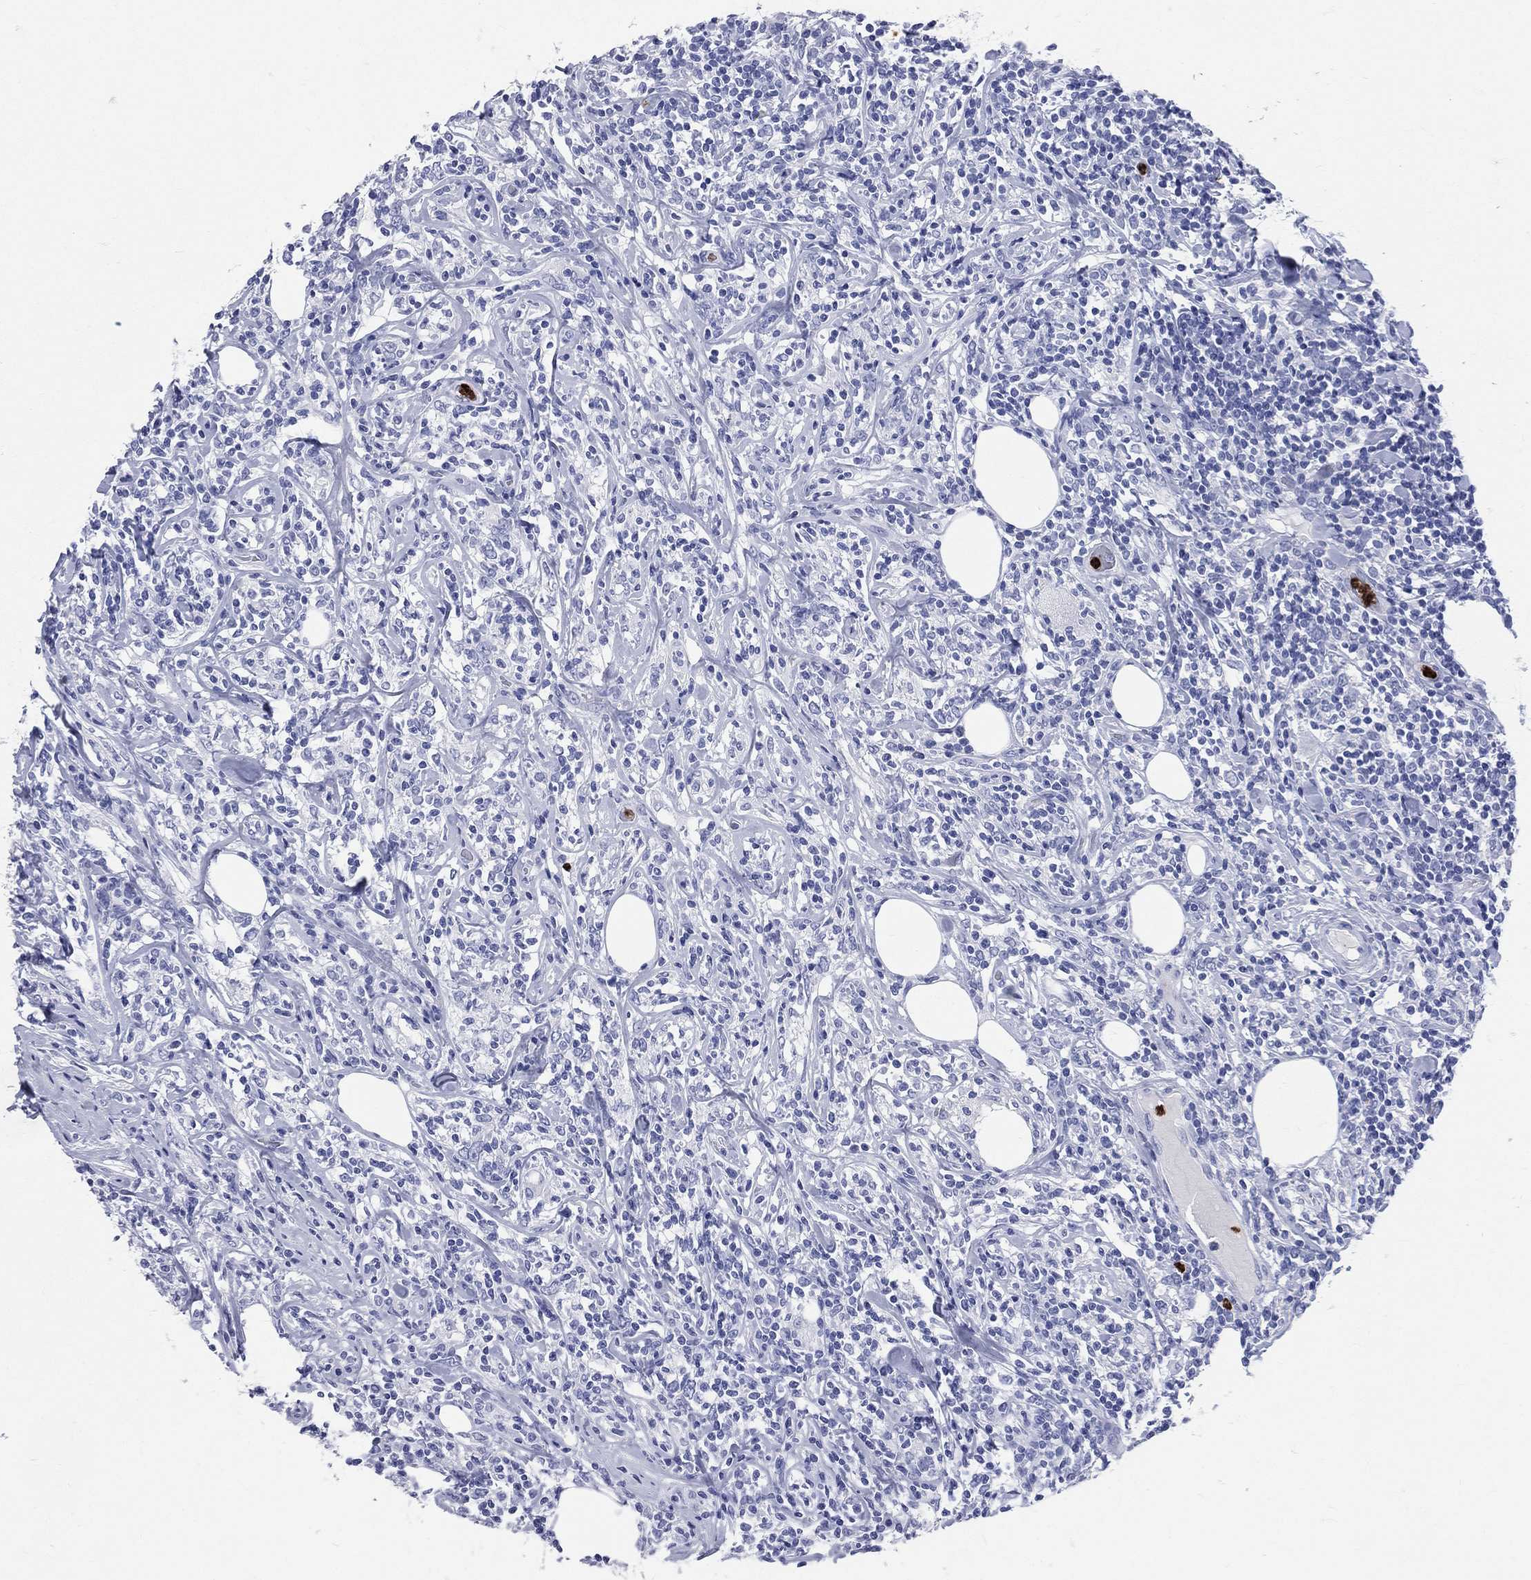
{"staining": {"intensity": "negative", "quantity": "none", "location": "none"}, "tissue": "lymphoma", "cell_type": "Tumor cells", "image_type": "cancer", "snomed": [{"axis": "morphology", "description": "Malignant lymphoma, non-Hodgkin's type, High grade"}, {"axis": "topography", "description": "Lymph node"}], "caption": "A micrograph of lymphoma stained for a protein demonstrates no brown staining in tumor cells. Nuclei are stained in blue.", "gene": "PGLYRP1", "patient": {"sex": "female", "age": 84}}